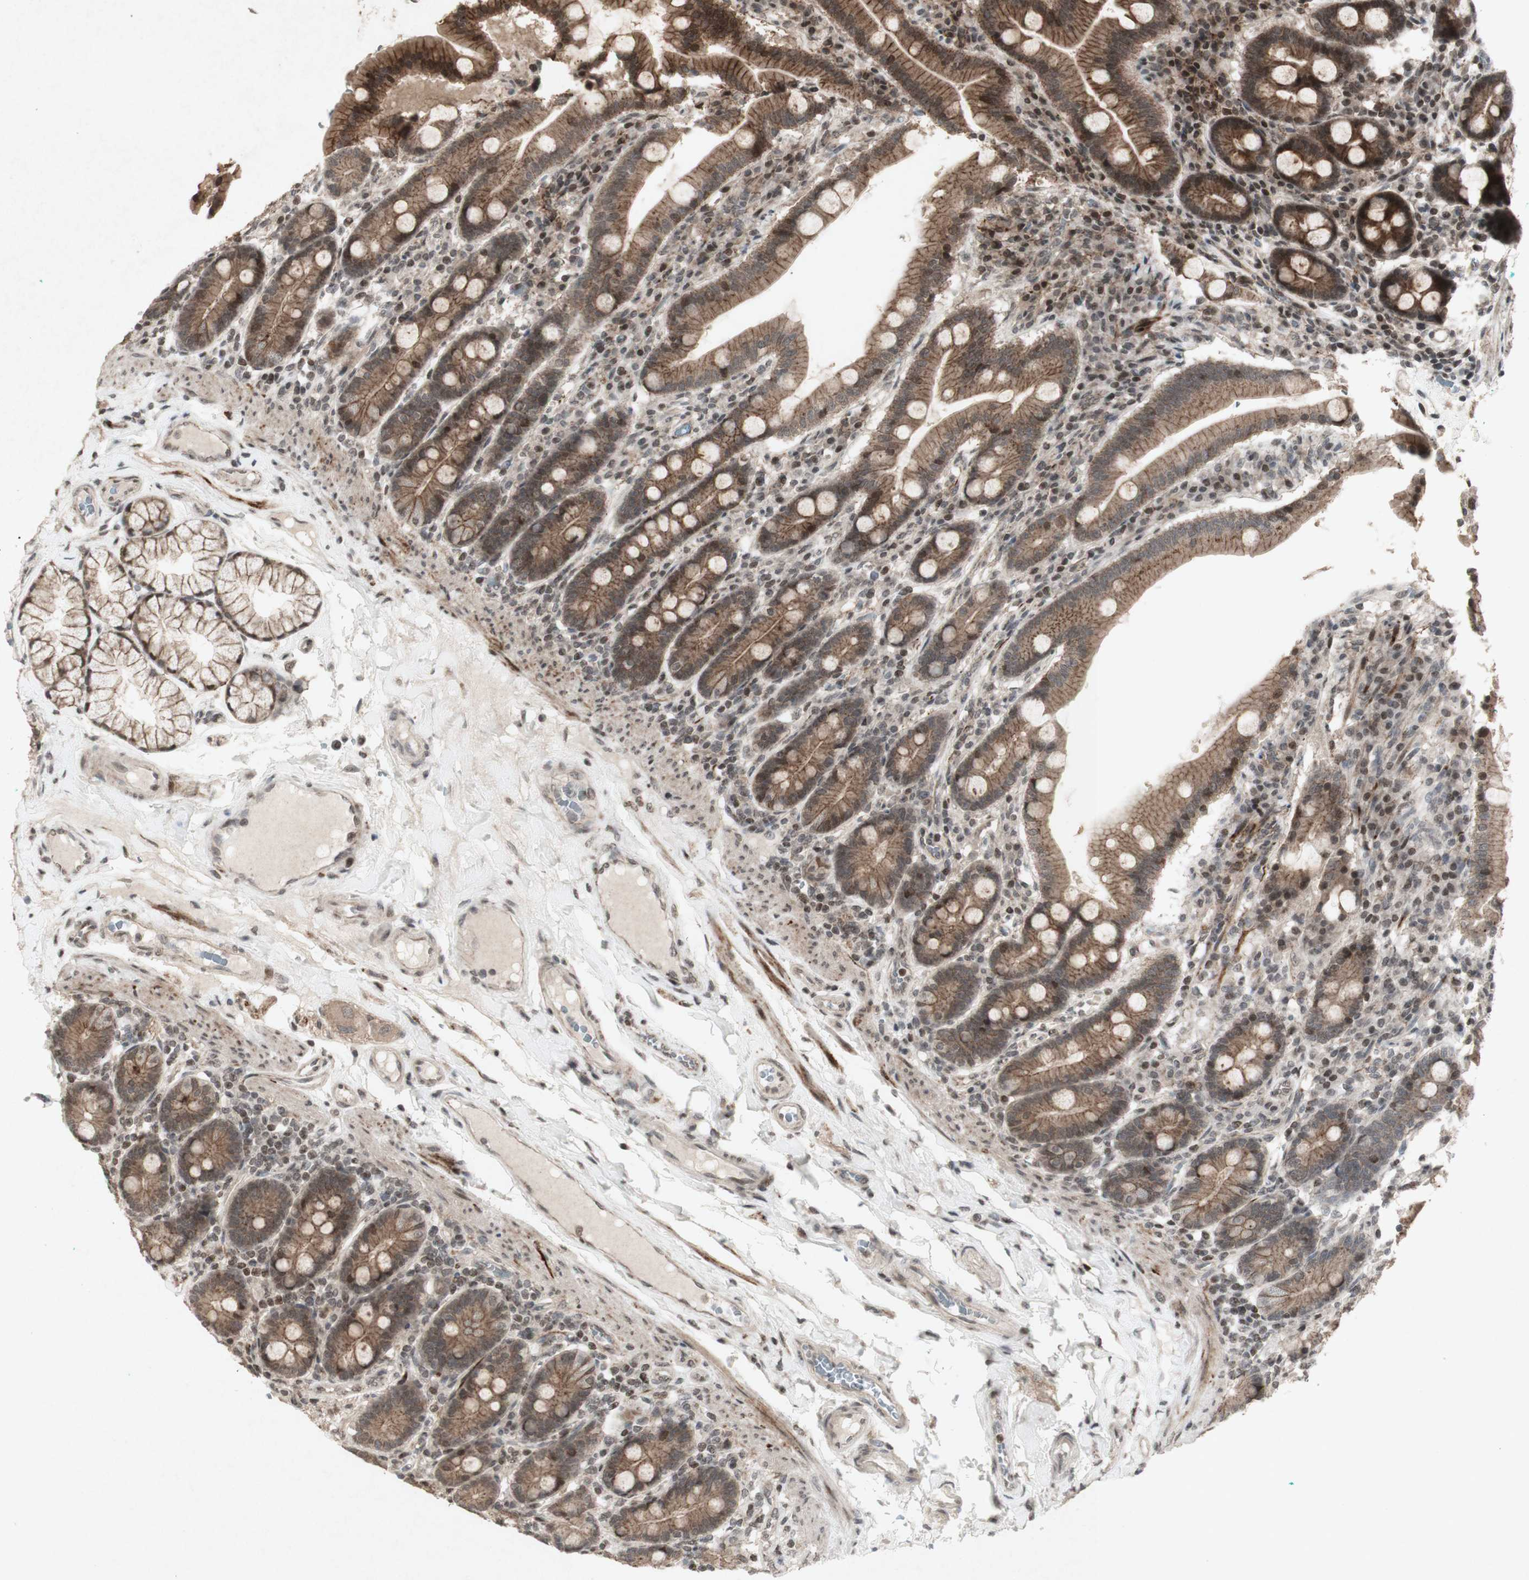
{"staining": {"intensity": "strong", "quantity": ">75%", "location": "cytoplasmic/membranous,nuclear"}, "tissue": "duodenum", "cell_type": "Glandular cells", "image_type": "normal", "snomed": [{"axis": "morphology", "description": "Normal tissue, NOS"}, {"axis": "topography", "description": "Duodenum"}], "caption": "Immunohistochemistry (IHC) of normal human duodenum exhibits high levels of strong cytoplasmic/membranous,nuclear positivity in approximately >75% of glandular cells.", "gene": "PLXNA1", "patient": {"sex": "male", "age": 50}}